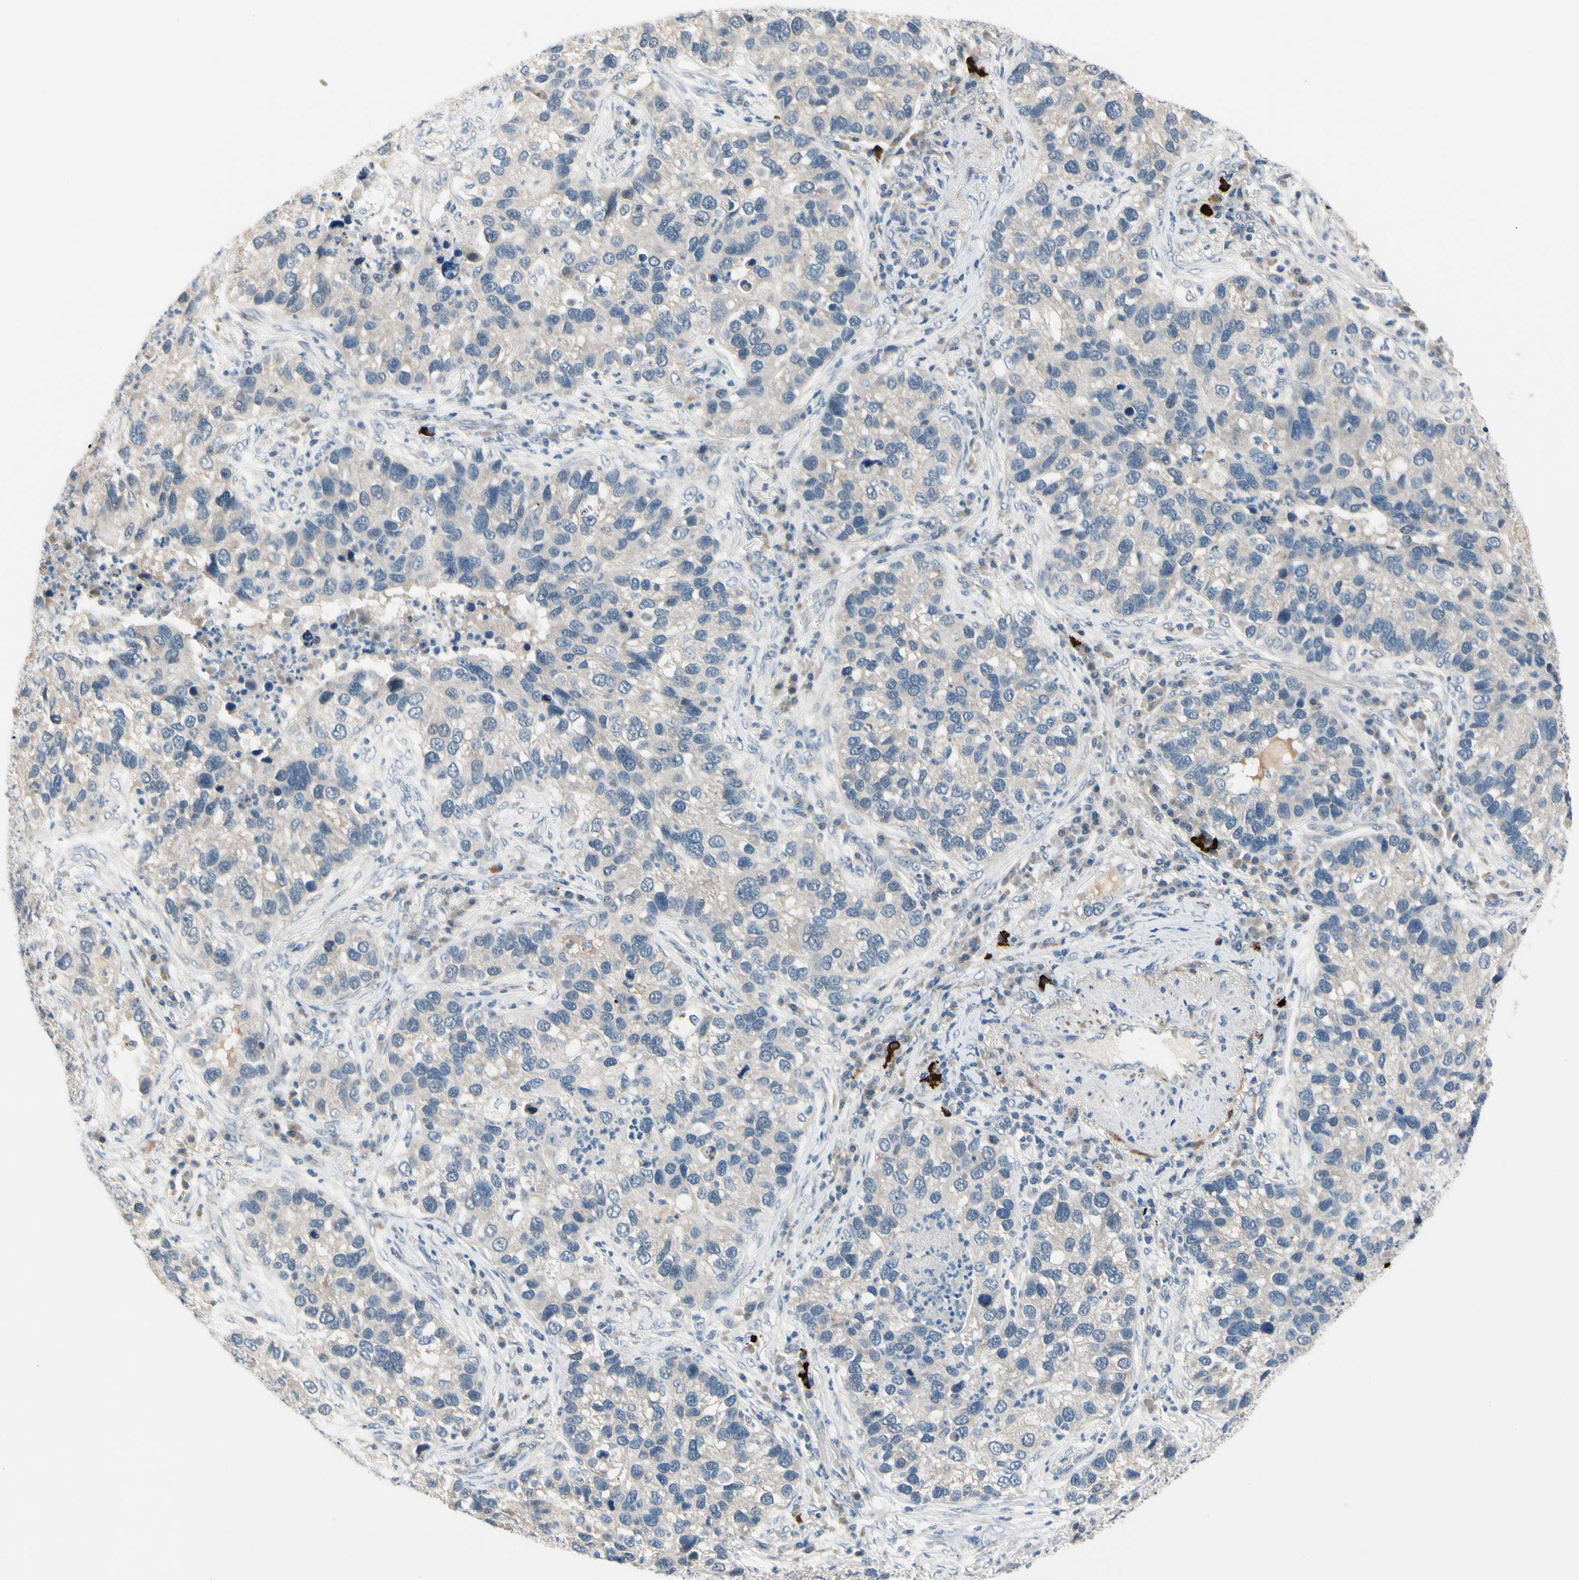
{"staining": {"intensity": "negative", "quantity": "none", "location": "none"}, "tissue": "lung cancer", "cell_type": "Tumor cells", "image_type": "cancer", "snomed": [{"axis": "morphology", "description": "Normal tissue, NOS"}, {"axis": "morphology", "description": "Adenocarcinoma, NOS"}, {"axis": "topography", "description": "Bronchus"}, {"axis": "topography", "description": "Lung"}], "caption": "IHC histopathology image of lung cancer (adenocarcinoma) stained for a protein (brown), which shows no positivity in tumor cells. (DAB (3,3'-diaminobenzidine) immunohistochemistry (IHC) visualized using brightfield microscopy, high magnification).", "gene": "SLC27A6", "patient": {"sex": "male", "age": 54}}